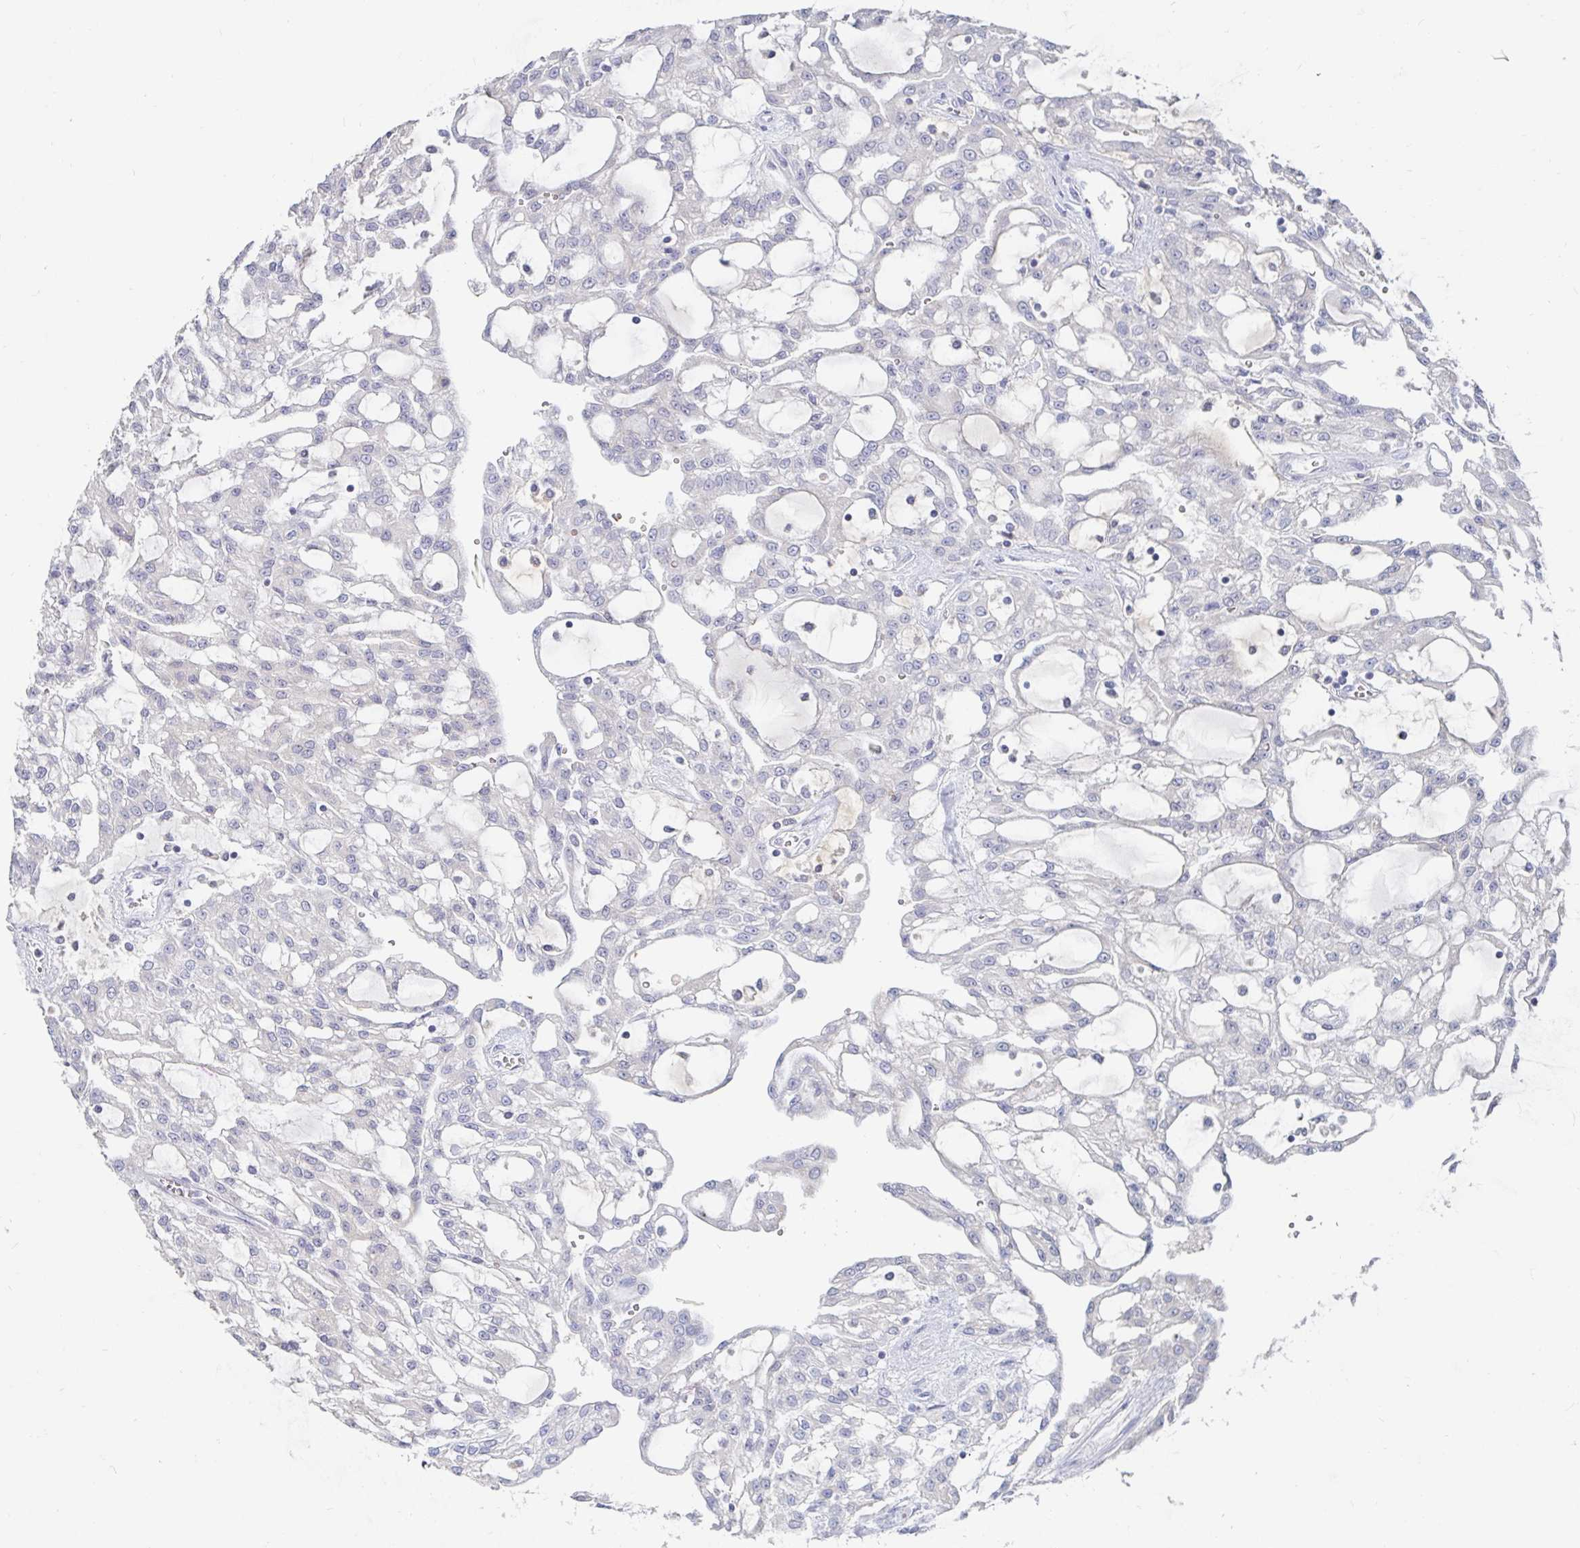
{"staining": {"intensity": "negative", "quantity": "none", "location": "none"}, "tissue": "renal cancer", "cell_type": "Tumor cells", "image_type": "cancer", "snomed": [{"axis": "morphology", "description": "Adenocarcinoma, NOS"}, {"axis": "topography", "description": "Kidney"}], "caption": "High magnification brightfield microscopy of renal cancer stained with DAB (brown) and counterstained with hematoxylin (blue): tumor cells show no significant staining.", "gene": "SPPL3", "patient": {"sex": "male", "age": 63}}